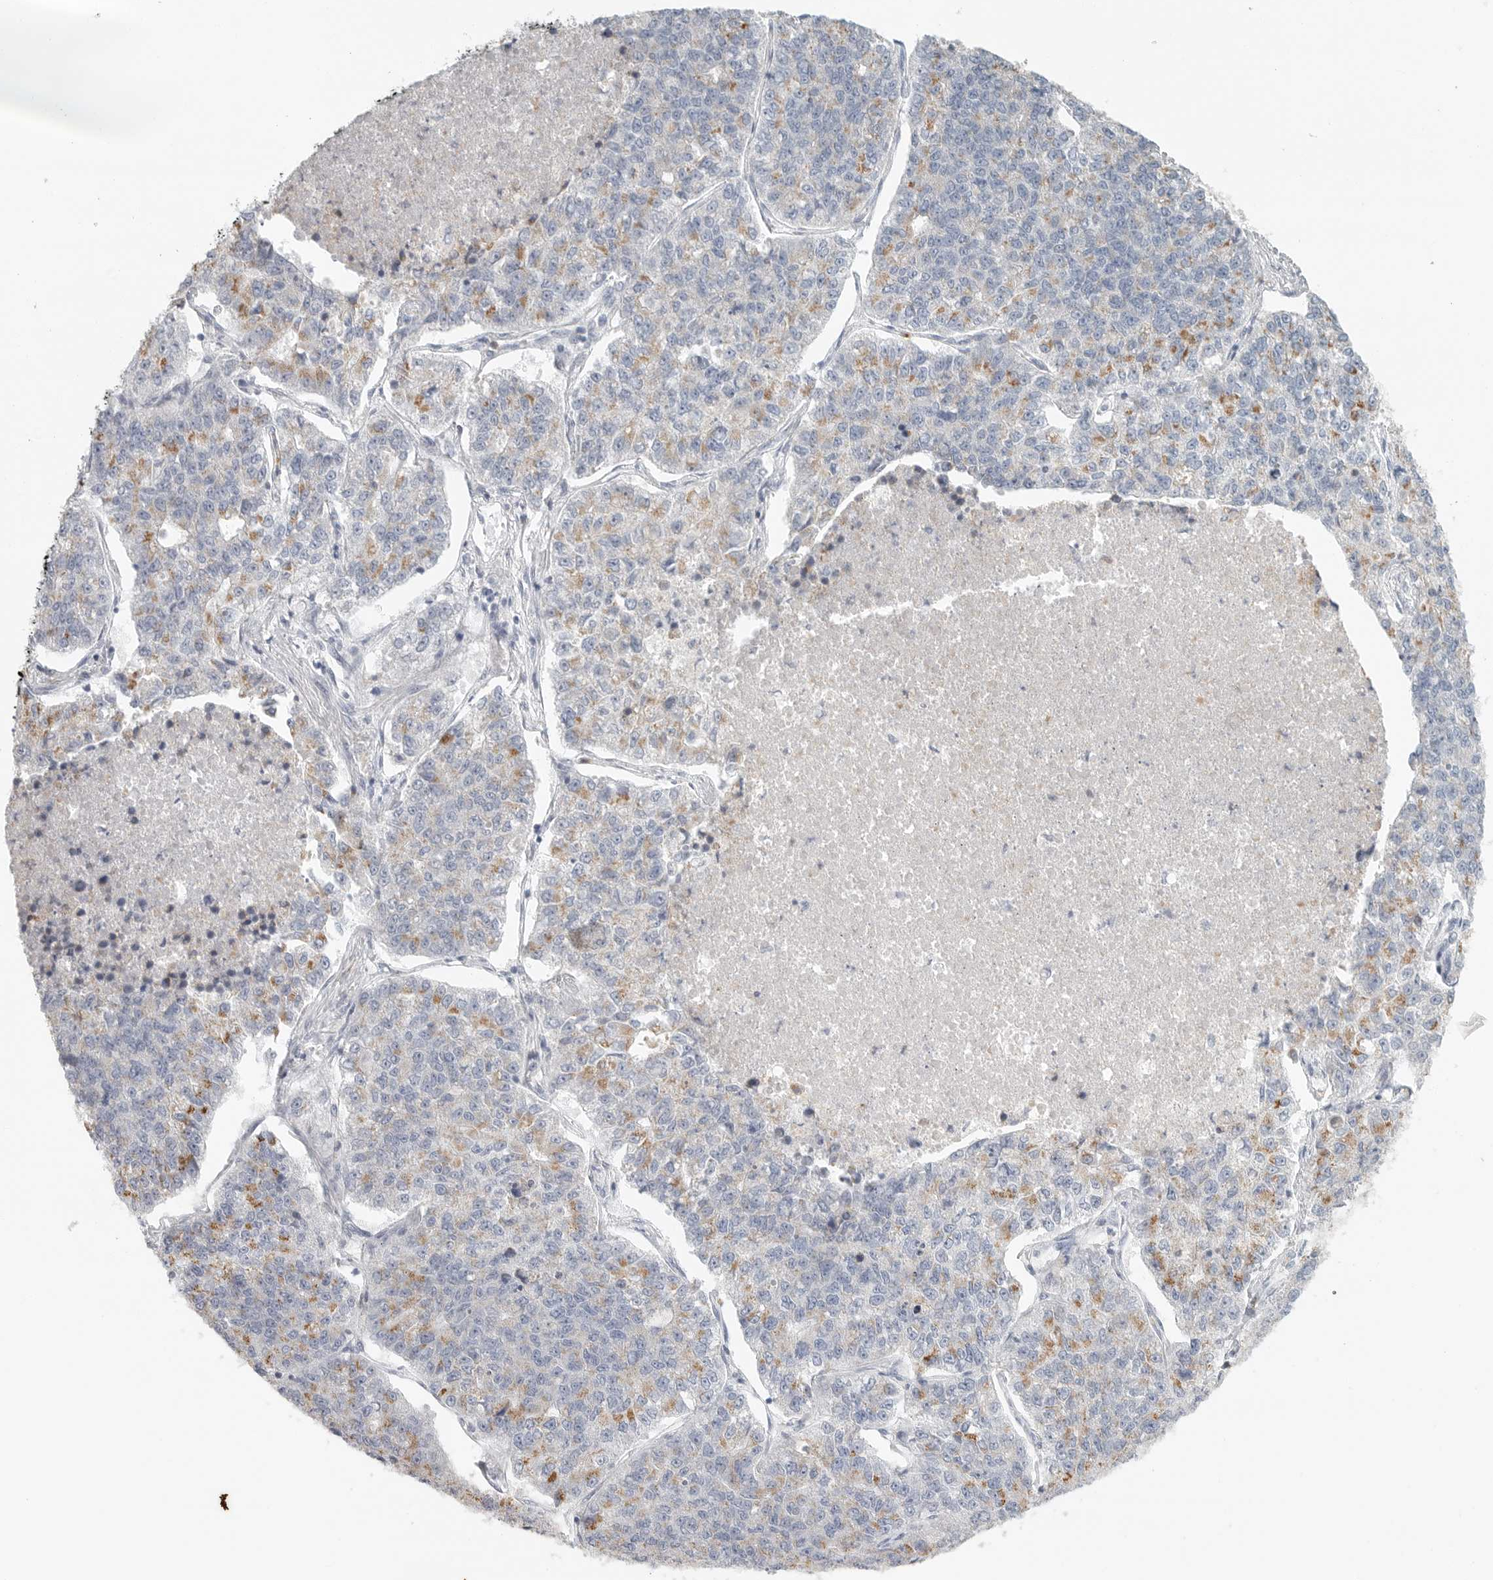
{"staining": {"intensity": "moderate", "quantity": "<25%", "location": "cytoplasmic/membranous"}, "tissue": "lung cancer", "cell_type": "Tumor cells", "image_type": "cancer", "snomed": [{"axis": "morphology", "description": "Adenocarcinoma, NOS"}, {"axis": "topography", "description": "Lung"}], "caption": "An image showing moderate cytoplasmic/membranous positivity in approximately <25% of tumor cells in lung cancer (adenocarcinoma), as visualized by brown immunohistochemical staining.", "gene": "SLC25A26", "patient": {"sex": "male", "age": 49}}